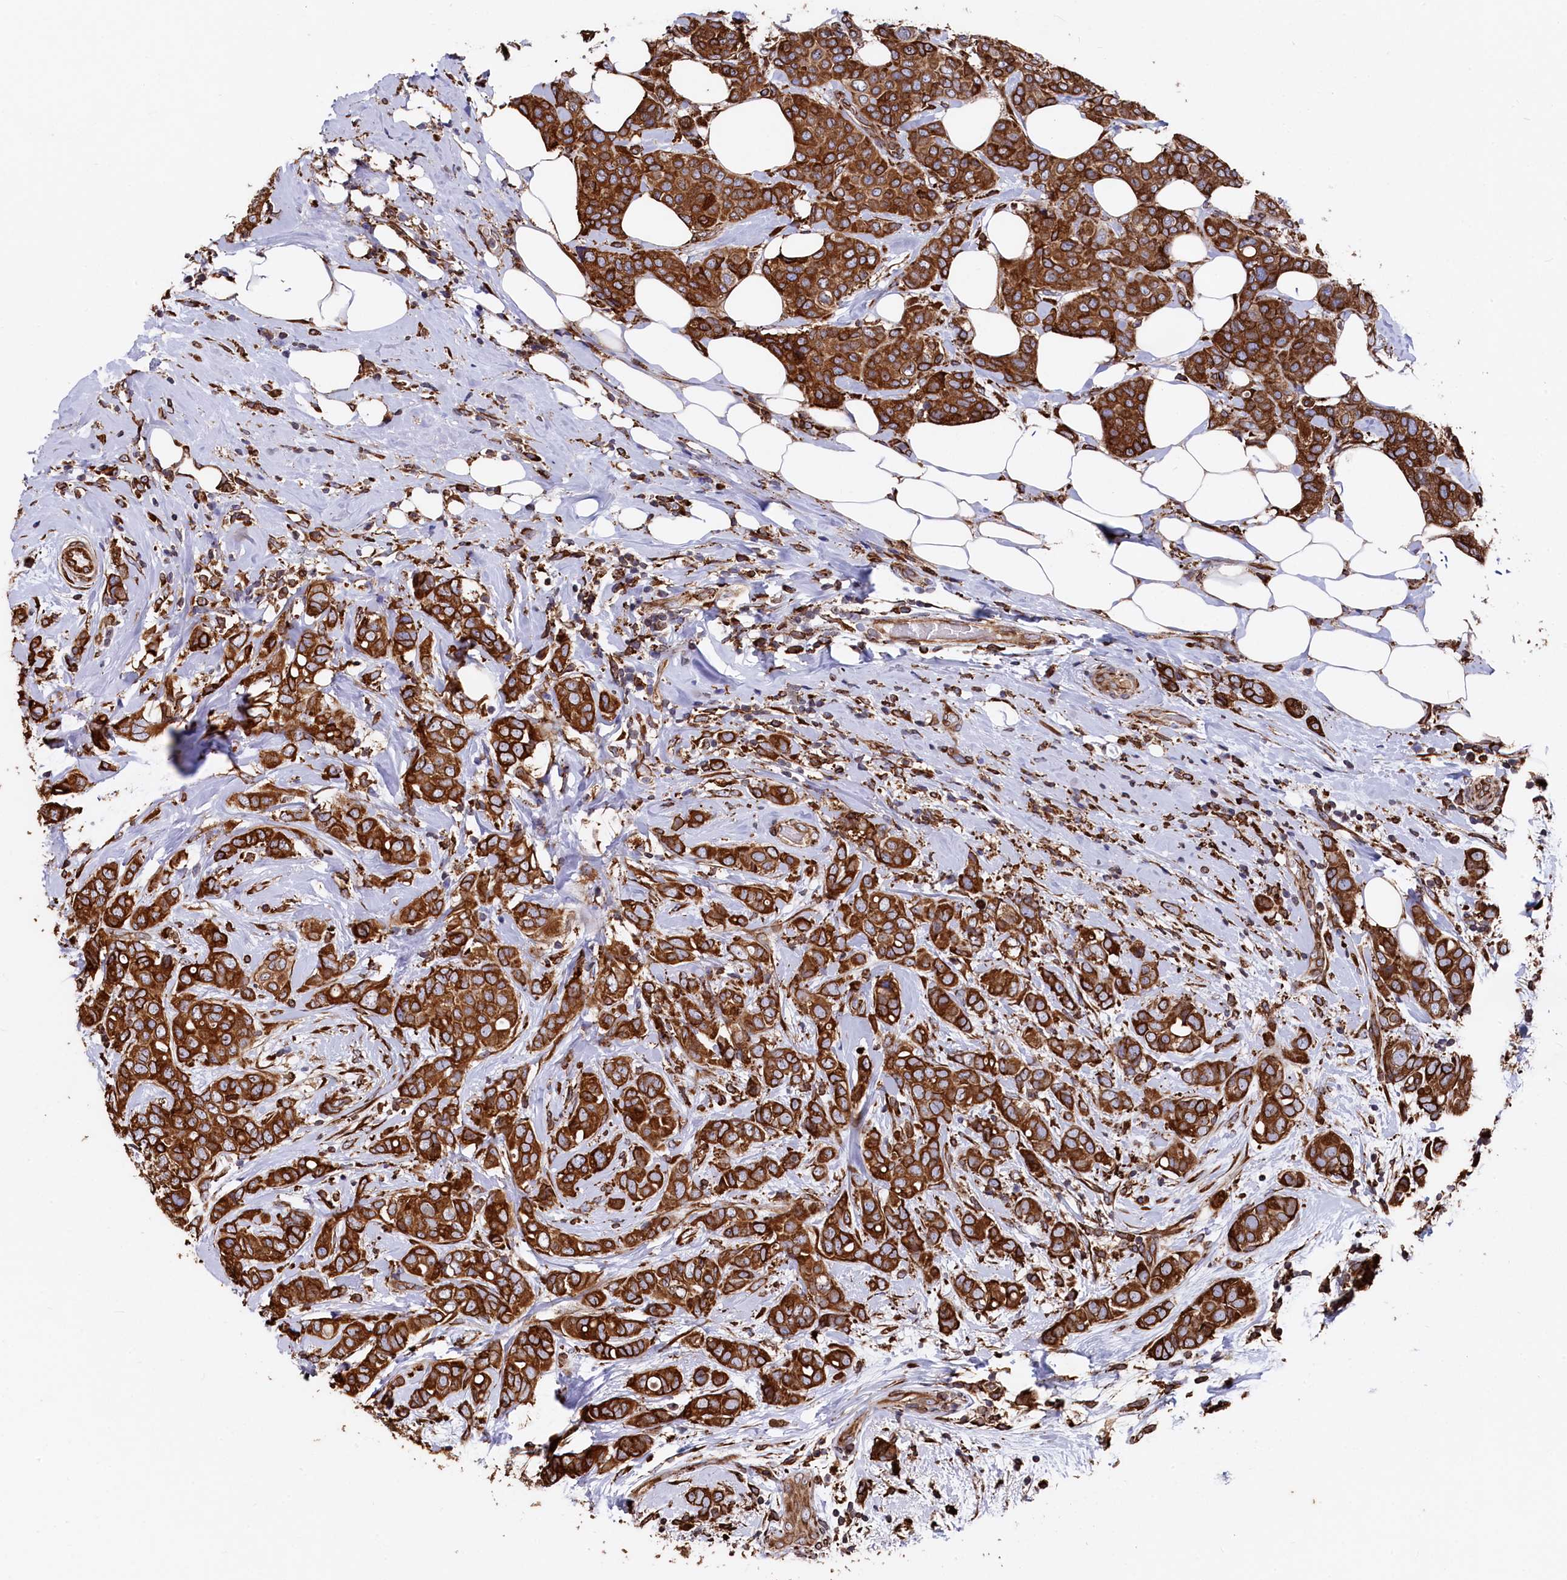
{"staining": {"intensity": "strong", "quantity": ">75%", "location": "cytoplasmic/membranous"}, "tissue": "breast cancer", "cell_type": "Tumor cells", "image_type": "cancer", "snomed": [{"axis": "morphology", "description": "Lobular carcinoma"}, {"axis": "topography", "description": "Breast"}], "caption": "This is an image of IHC staining of breast cancer (lobular carcinoma), which shows strong staining in the cytoplasmic/membranous of tumor cells.", "gene": "NEURL1B", "patient": {"sex": "female", "age": 51}}